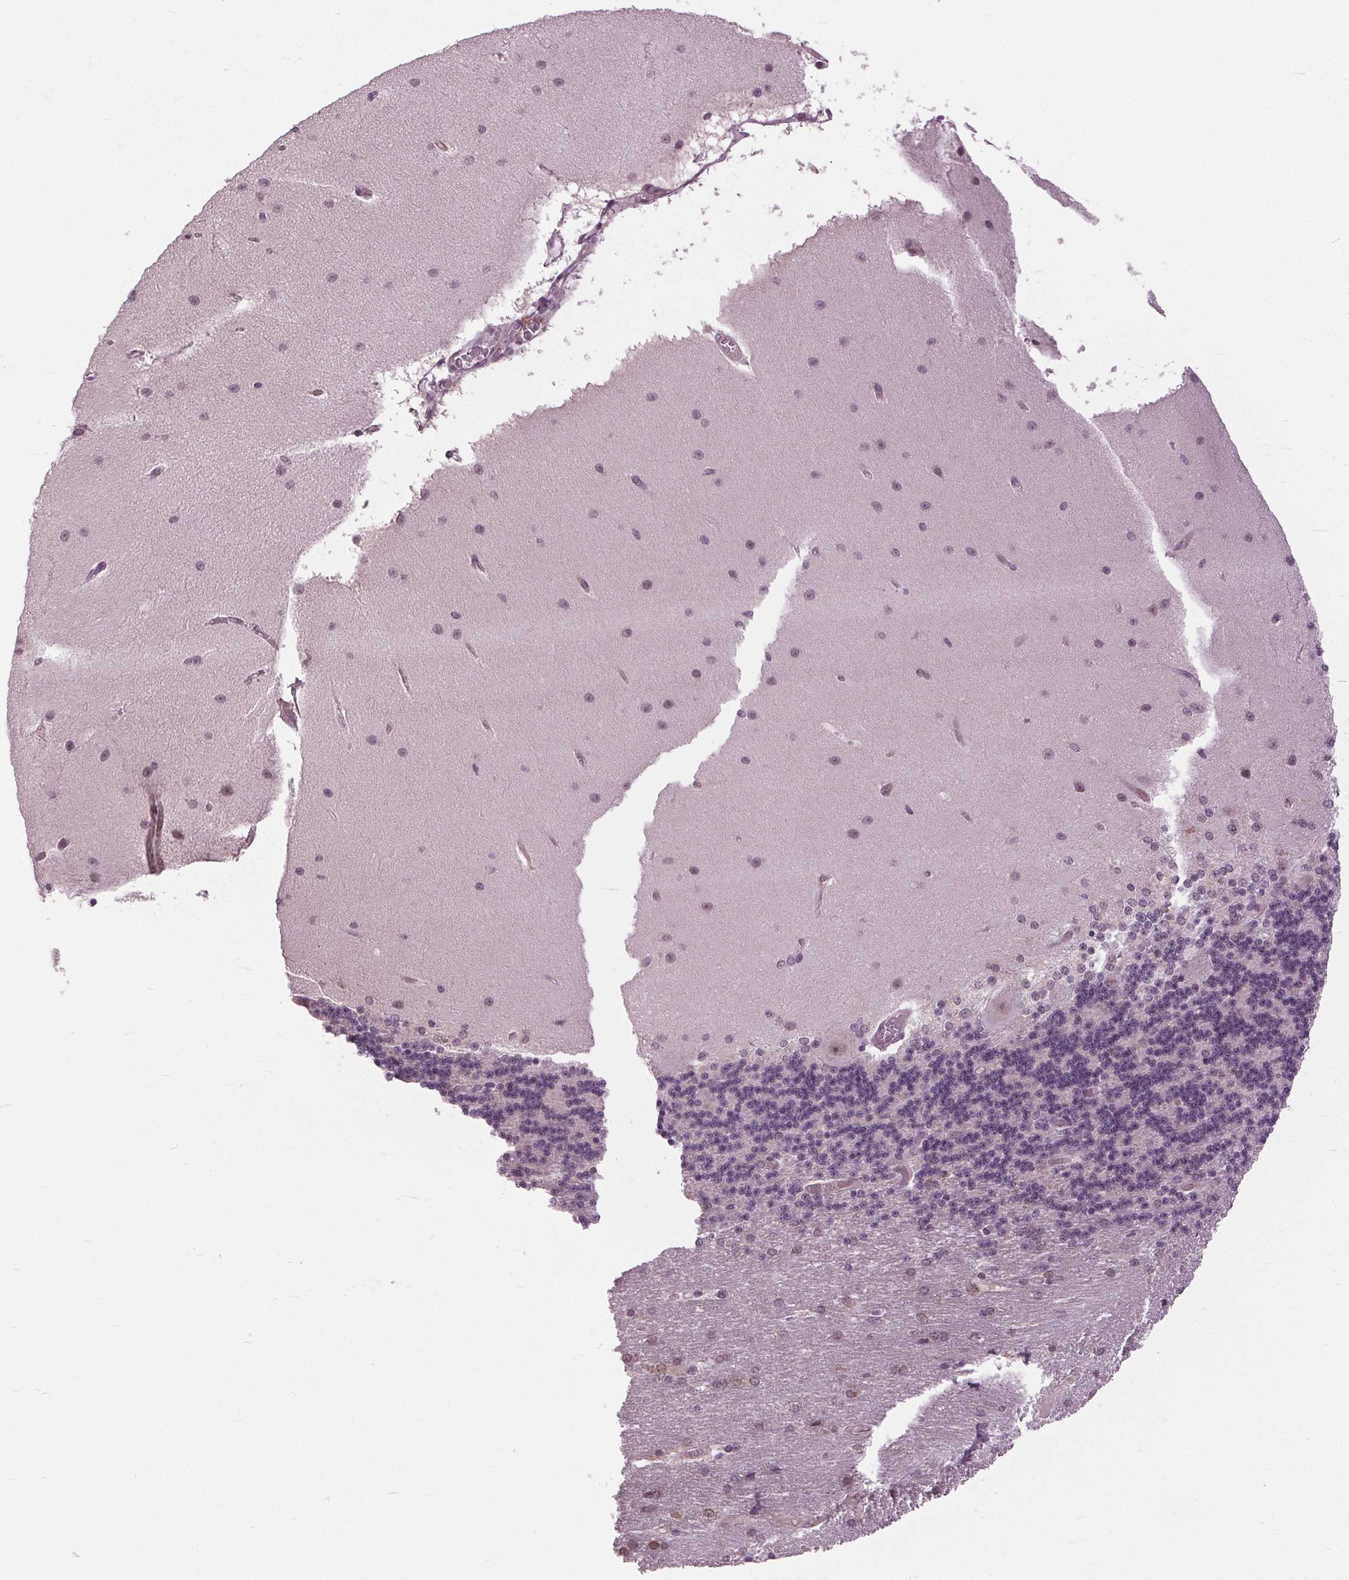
{"staining": {"intensity": "negative", "quantity": "none", "location": "none"}, "tissue": "cerebellum", "cell_type": "Cells in granular layer", "image_type": "normal", "snomed": [{"axis": "morphology", "description": "Normal tissue, NOS"}, {"axis": "topography", "description": "Cerebellum"}], "caption": "There is no significant staining in cells in granular layer of cerebellum. (Brightfield microscopy of DAB immunohistochemistry (IHC) at high magnification).", "gene": "BSDC1", "patient": {"sex": "female", "age": 54}}